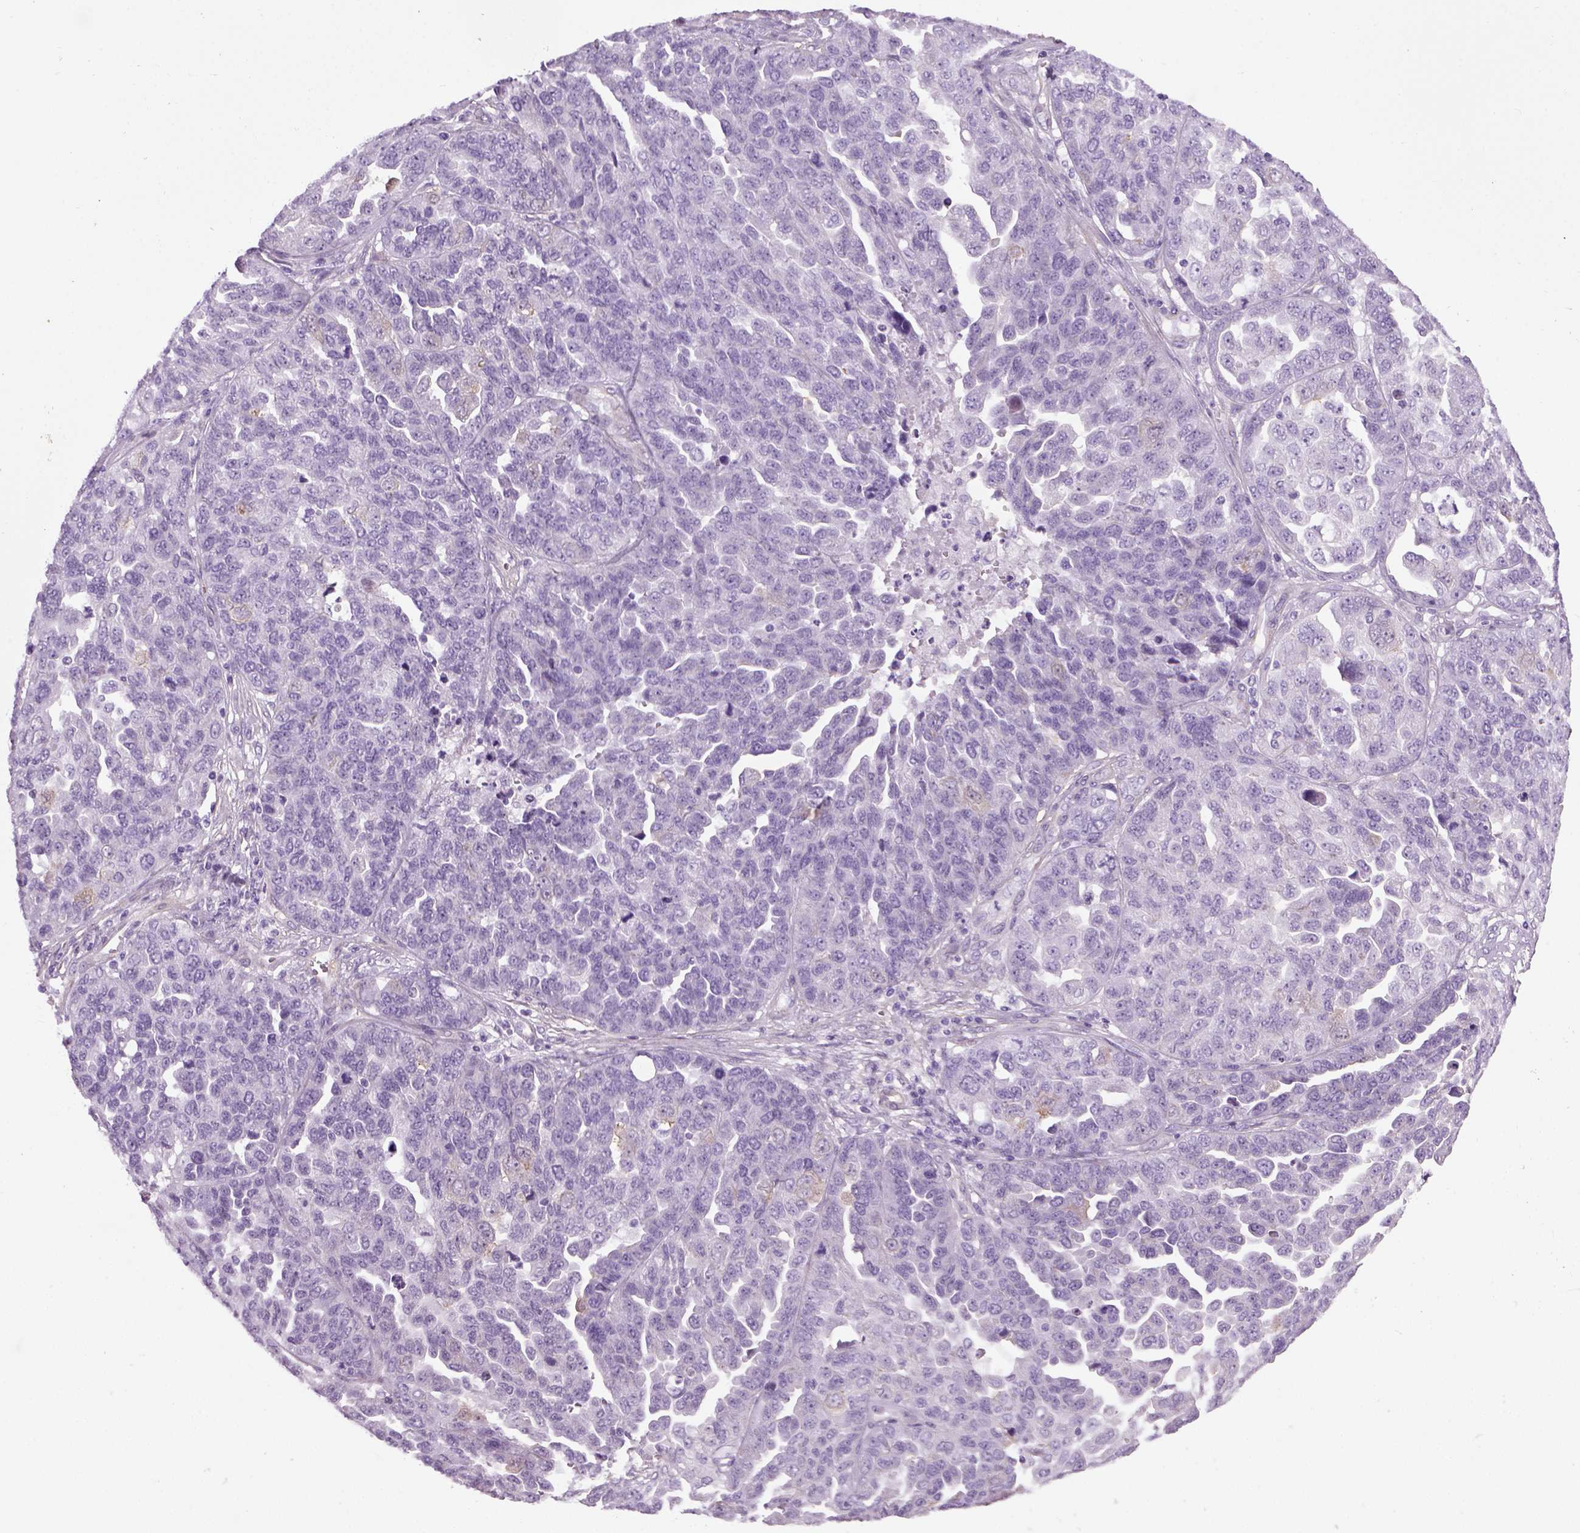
{"staining": {"intensity": "negative", "quantity": "none", "location": "none"}, "tissue": "ovarian cancer", "cell_type": "Tumor cells", "image_type": "cancer", "snomed": [{"axis": "morphology", "description": "Cystadenocarcinoma, serous, NOS"}, {"axis": "topography", "description": "Ovary"}], "caption": "This is an immunohistochemistry micrograph of ovarian cancer. There is no expression in tumor cells.", "gene": "FAM161A", "patient": {"sex": "female", "age": 87}}